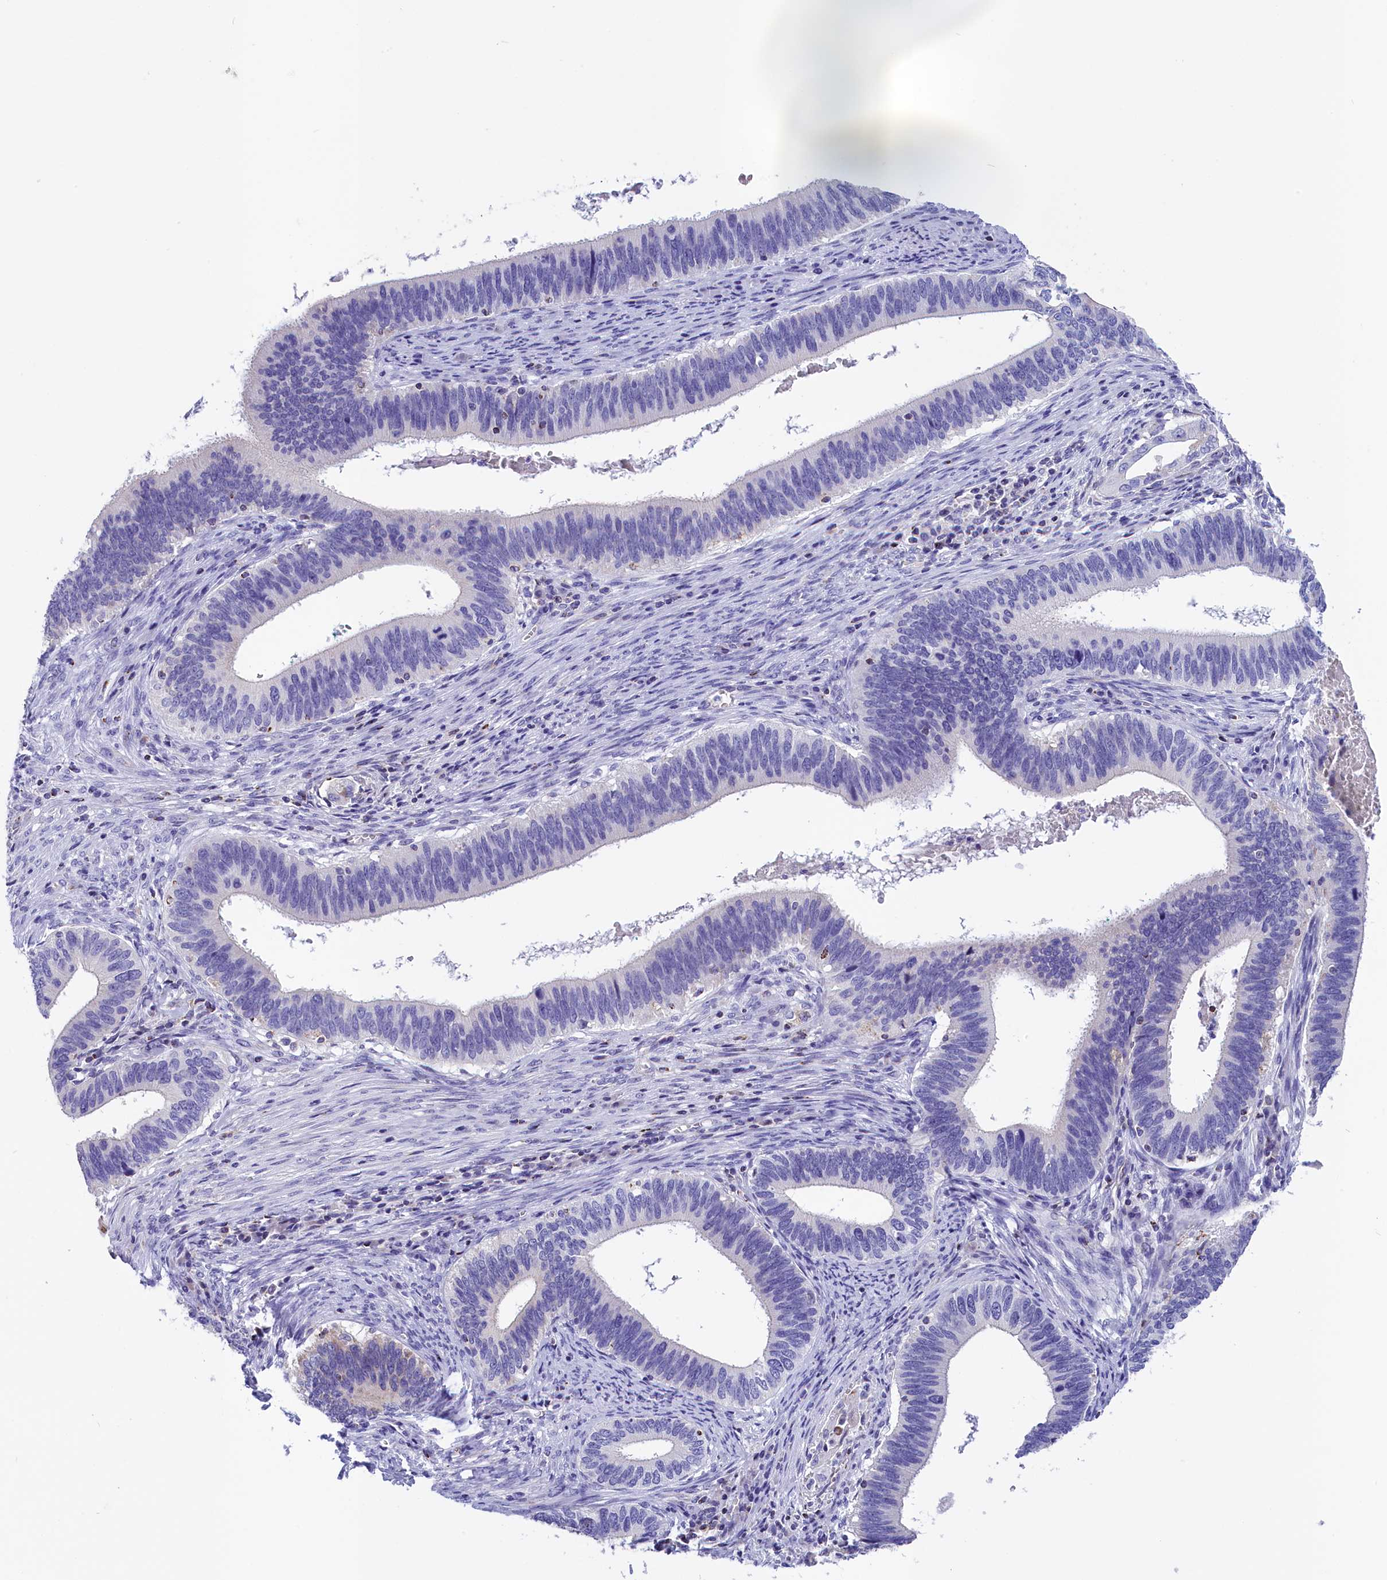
{"staining": {"intensity": "negative", "quantity": "none", "location": "none"}, "tissue": "cervical cancer", "cell_type": "Tumor cells", "image_type": "cancer", "snomed": [{"axis": "morphology", "description": "Adenocarcinoma, NOS"}, {"axis": "topography", "description": "Cervix"}], "caption": "Immunohistochemical staining of human cervical cancer (adenocarcinoma) exhibits no significant staining in tumor cells.", "gene": "ABAT", "patient": {"sex": "female", "age": 42}}